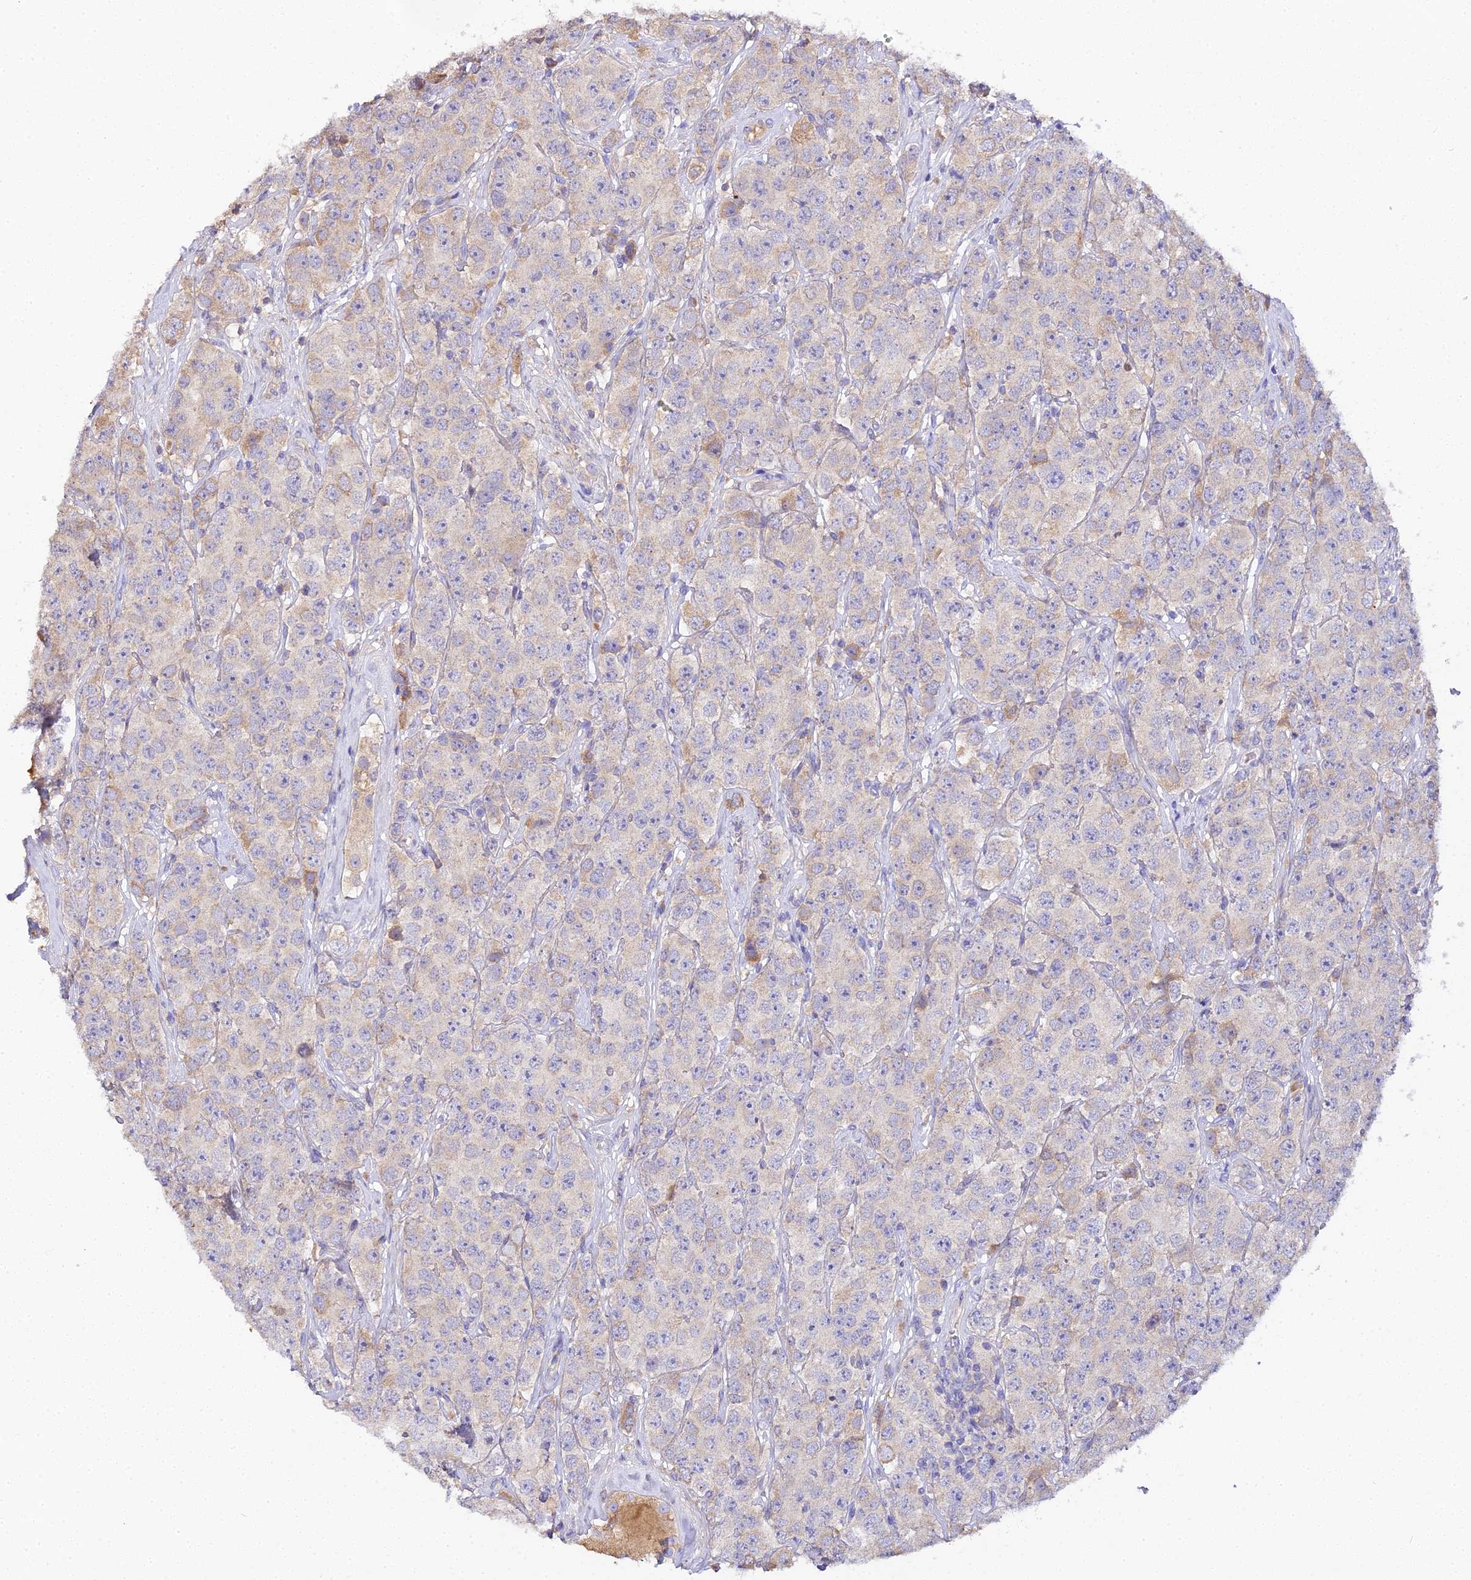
{"staining": {"intensity": "moderate", "quantity": "<25%", "location": "cytoplasmic/membranous"}, "tissue": "testis cancer", "cell_type": "Tumor cells", "image_type": "cancer", "snomed": [{"axis": "morphology", "description": "Seminoma, NOS"}, {"axis": "topography", "description": "Testis"}], "caption": "Immunohistochemical staining of human testis cancer (seminoma) demonstrates moderate cytoplasmic/membranous protein expression in about <25% of tumor cells.", "gene": "SCX", "patient": {"sex": "male", "age": 28}}